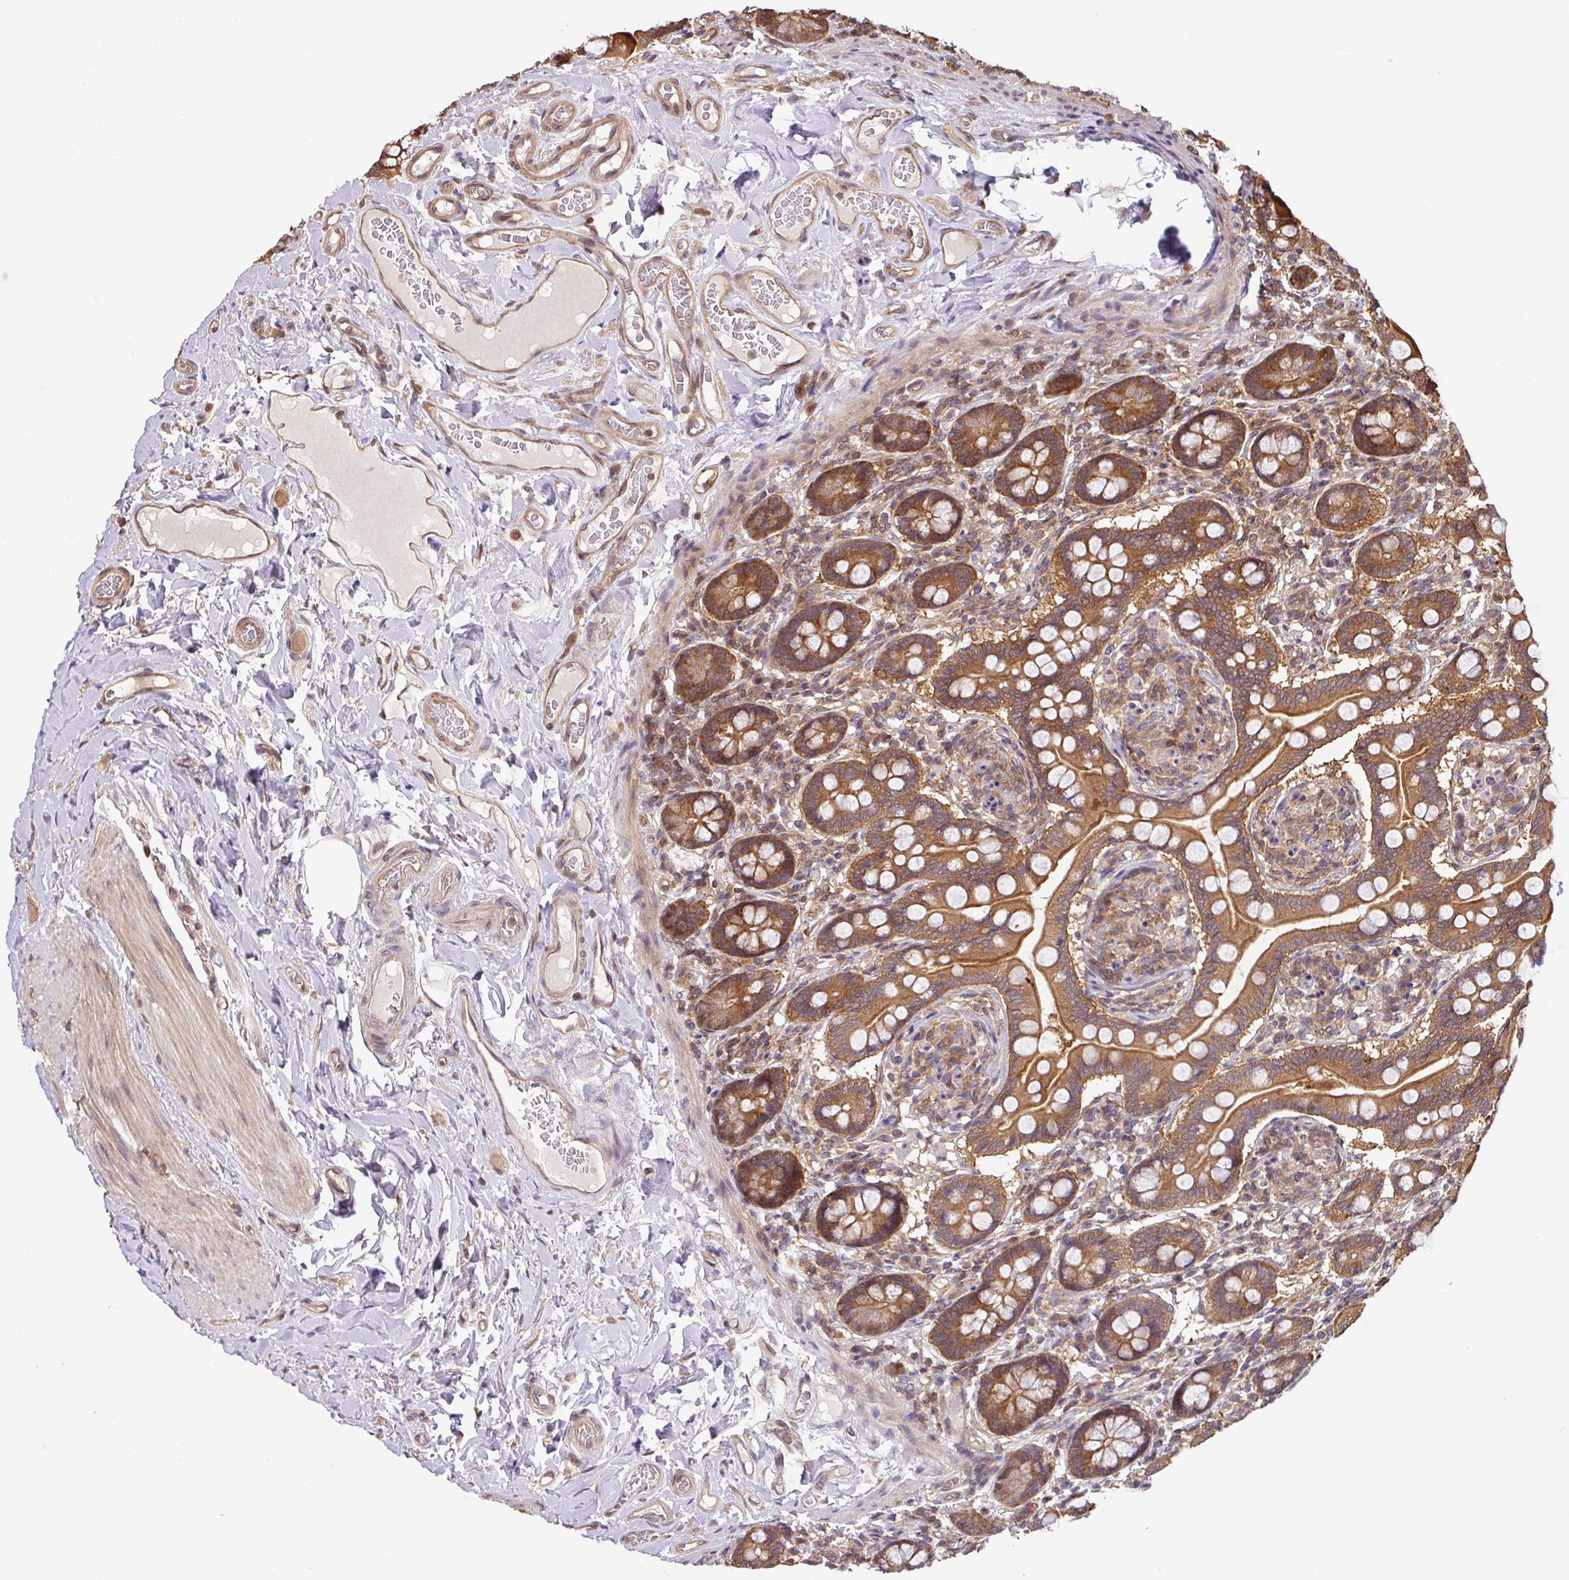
{"staining": {"intensity": "moderate", "quantity": ">75%", "location": "cytoplasmic/membranous"}, "tissue": "small intestine", "cell_type": "Glandular cells", "image_type": "normal", "snomed": [{"axis": "morphology", "description": "Normal tissue, NOS"}, {"axis": "topography", "description": "Small intestine"}], "caption": "Glandular cells demonstrate medium levels of moderate cytoplasmic/membranous staining in approximately >75% of cells in unremarkable small intestine.", "gene": "SHB", "patient": {"sex": "female", "age": 64}}